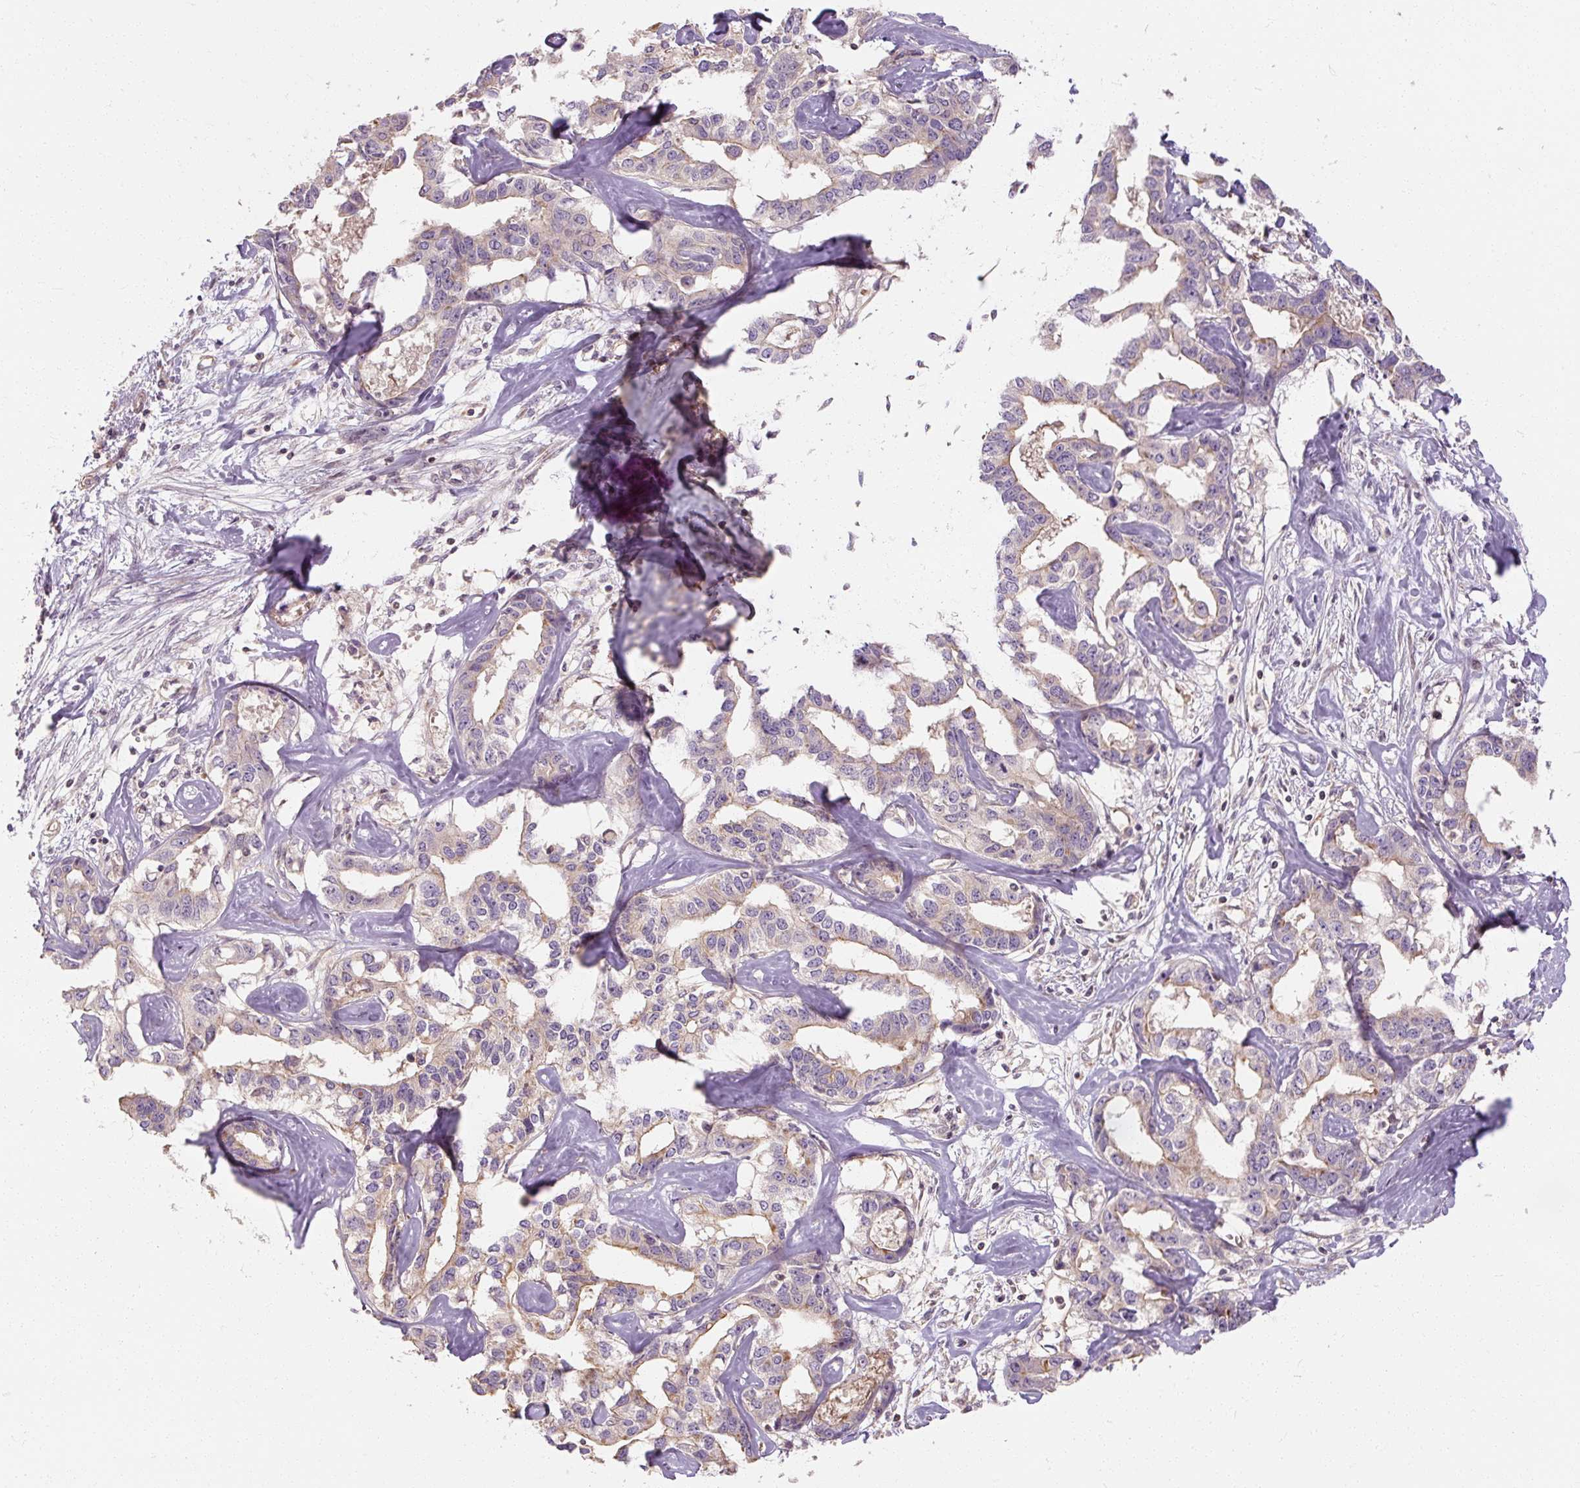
{"staining": {"intensity": "weak", "quantity": "25%-75%", "location": "cytoplasmic/membranous"}, "tissue": "liver cancer", "cell_type": "Tumor cells", "image_type": "cancer", "snomed": [{"axis": "morphology", "description": "Cholangiocarcinoma"}, {"axis": "topography", "description": "Liver"}], "caption": "DAB immunohistochemical staining of human liver cholangiocarcinoma displays weak cytoplasmic/membranous protein positivity in about 25%-75% of tumor cells.", "gene": "RB1CC1", "patient": {"sex": "male", "age": 59}}